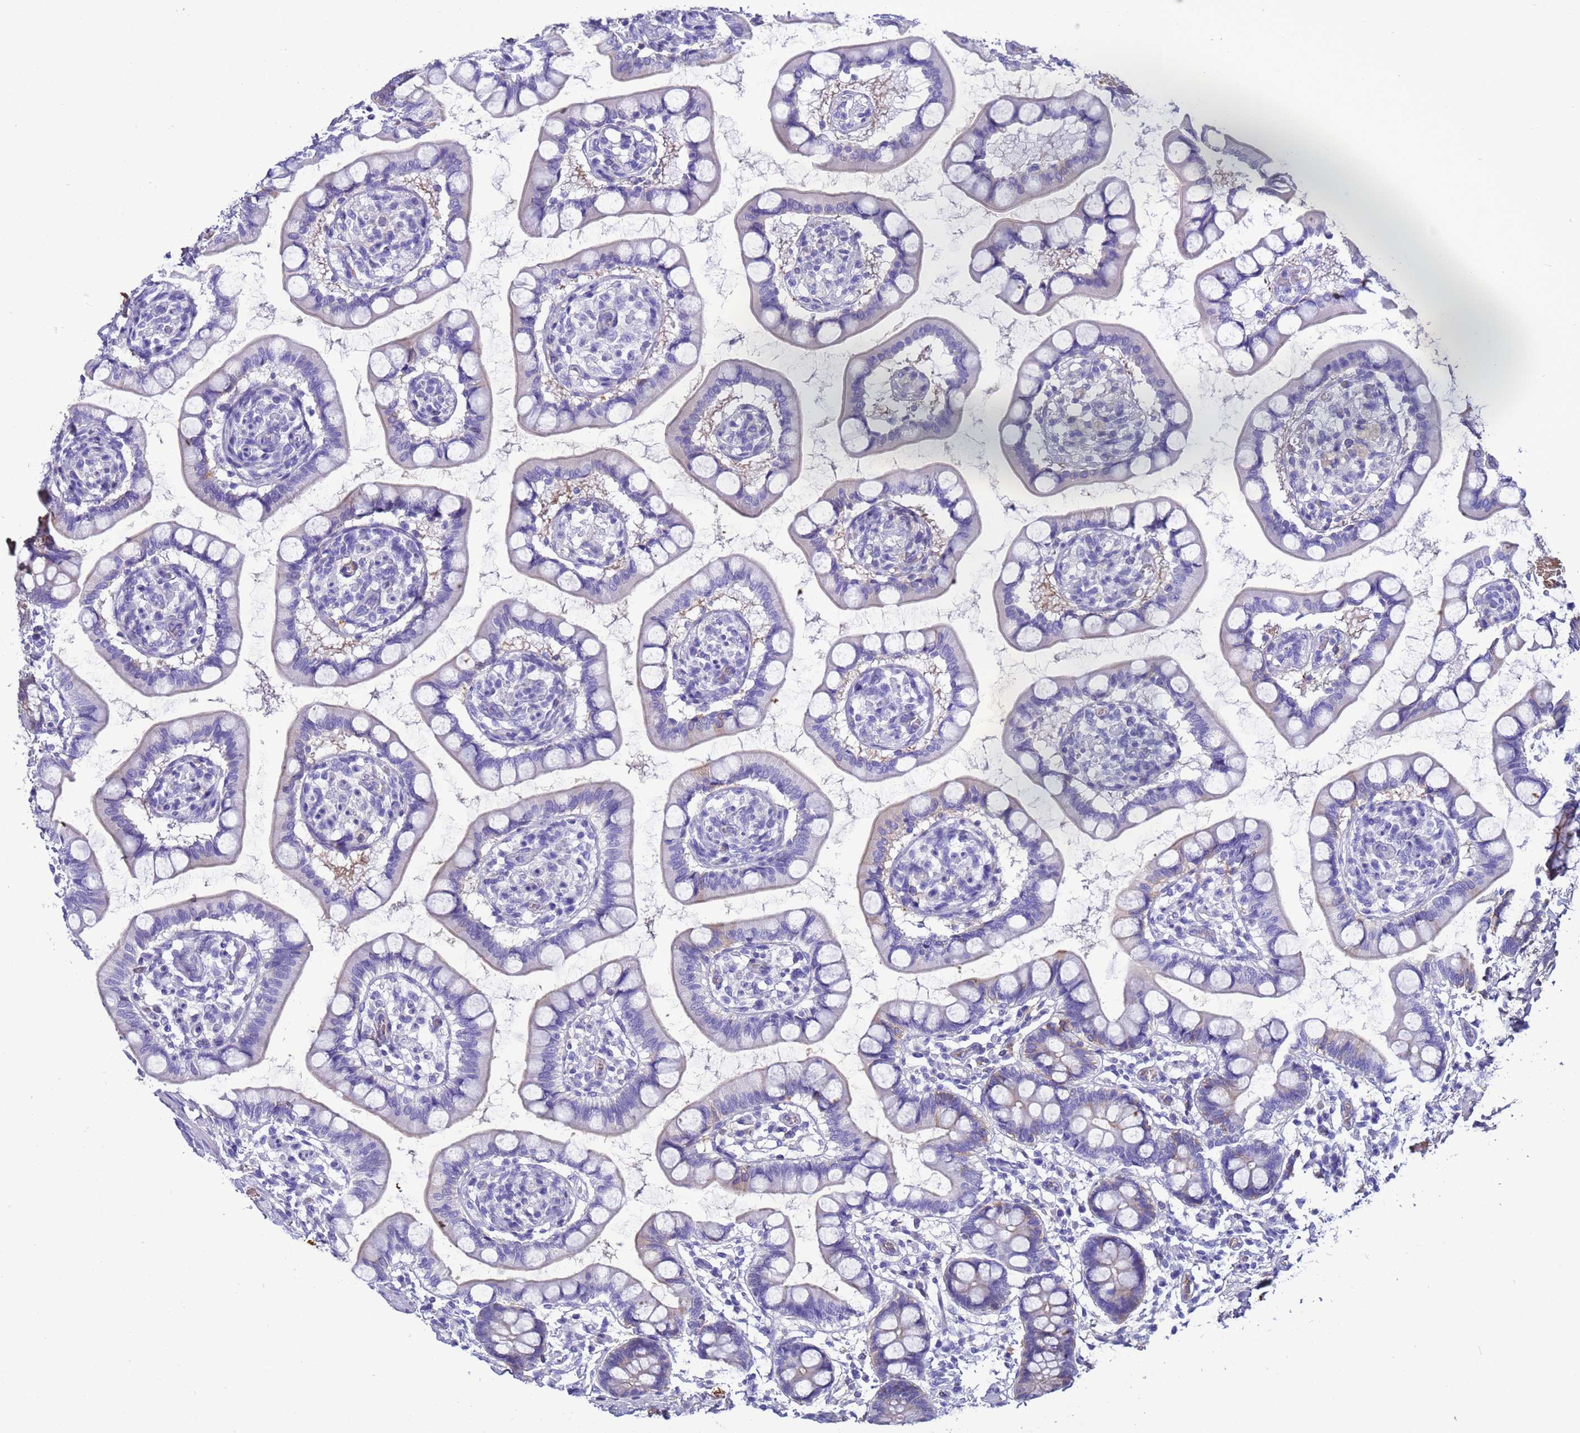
{"staining": {"intensity": "negative", "quantity": "none", "location": "none"}, "tissue": "small intestine", "cell_type": "Glandular cells", "image_type": "normal", "snomed": [{"axis": "morphology", "description": "Normal tissue, NOS"}, {"axis": "topography", "description": "Small intestine"}], "caption": "Human small intestine stained for a protein using immunohistochemistry (IHC) displays no staining in glandular cells.", "gene": "H1", "patient": {"sex": "male", "age": 52}}